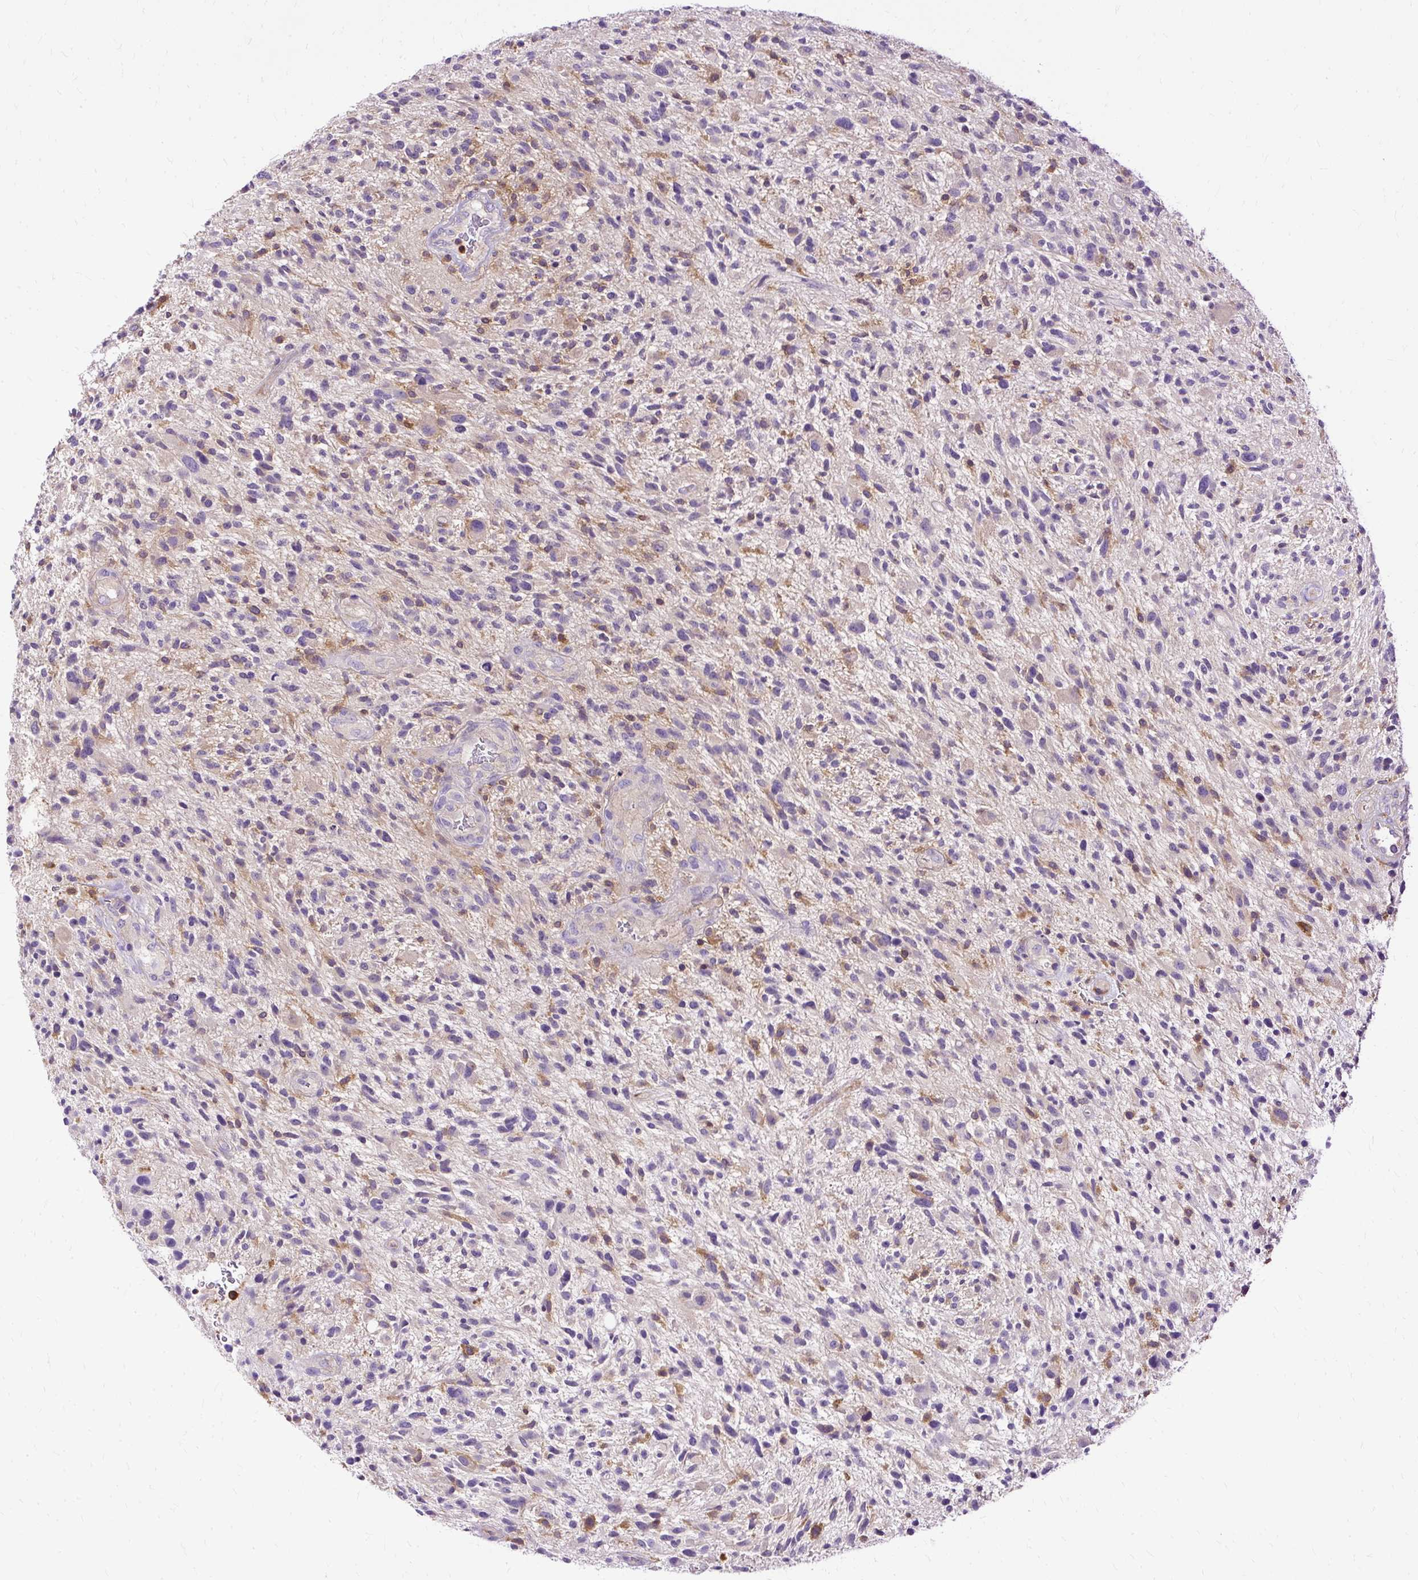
{"staining": {"intensity": "negative", "quantity": "none", "location": "none"}, "tissue": "glioma", "cell_type": "Tumor cells", "image_type": "cancer", "snomed": [{"axis": "morphology", "description": "Glioma, malignant, High grade"}, {"axis": "topography", "description": "Brain"}], "caption": "This is an immunohistochemistry histopathology image of glioma. There is no staining in tumor cells.", "gene": "TWF2", "patient": {"sex": "male", "age": 47}}